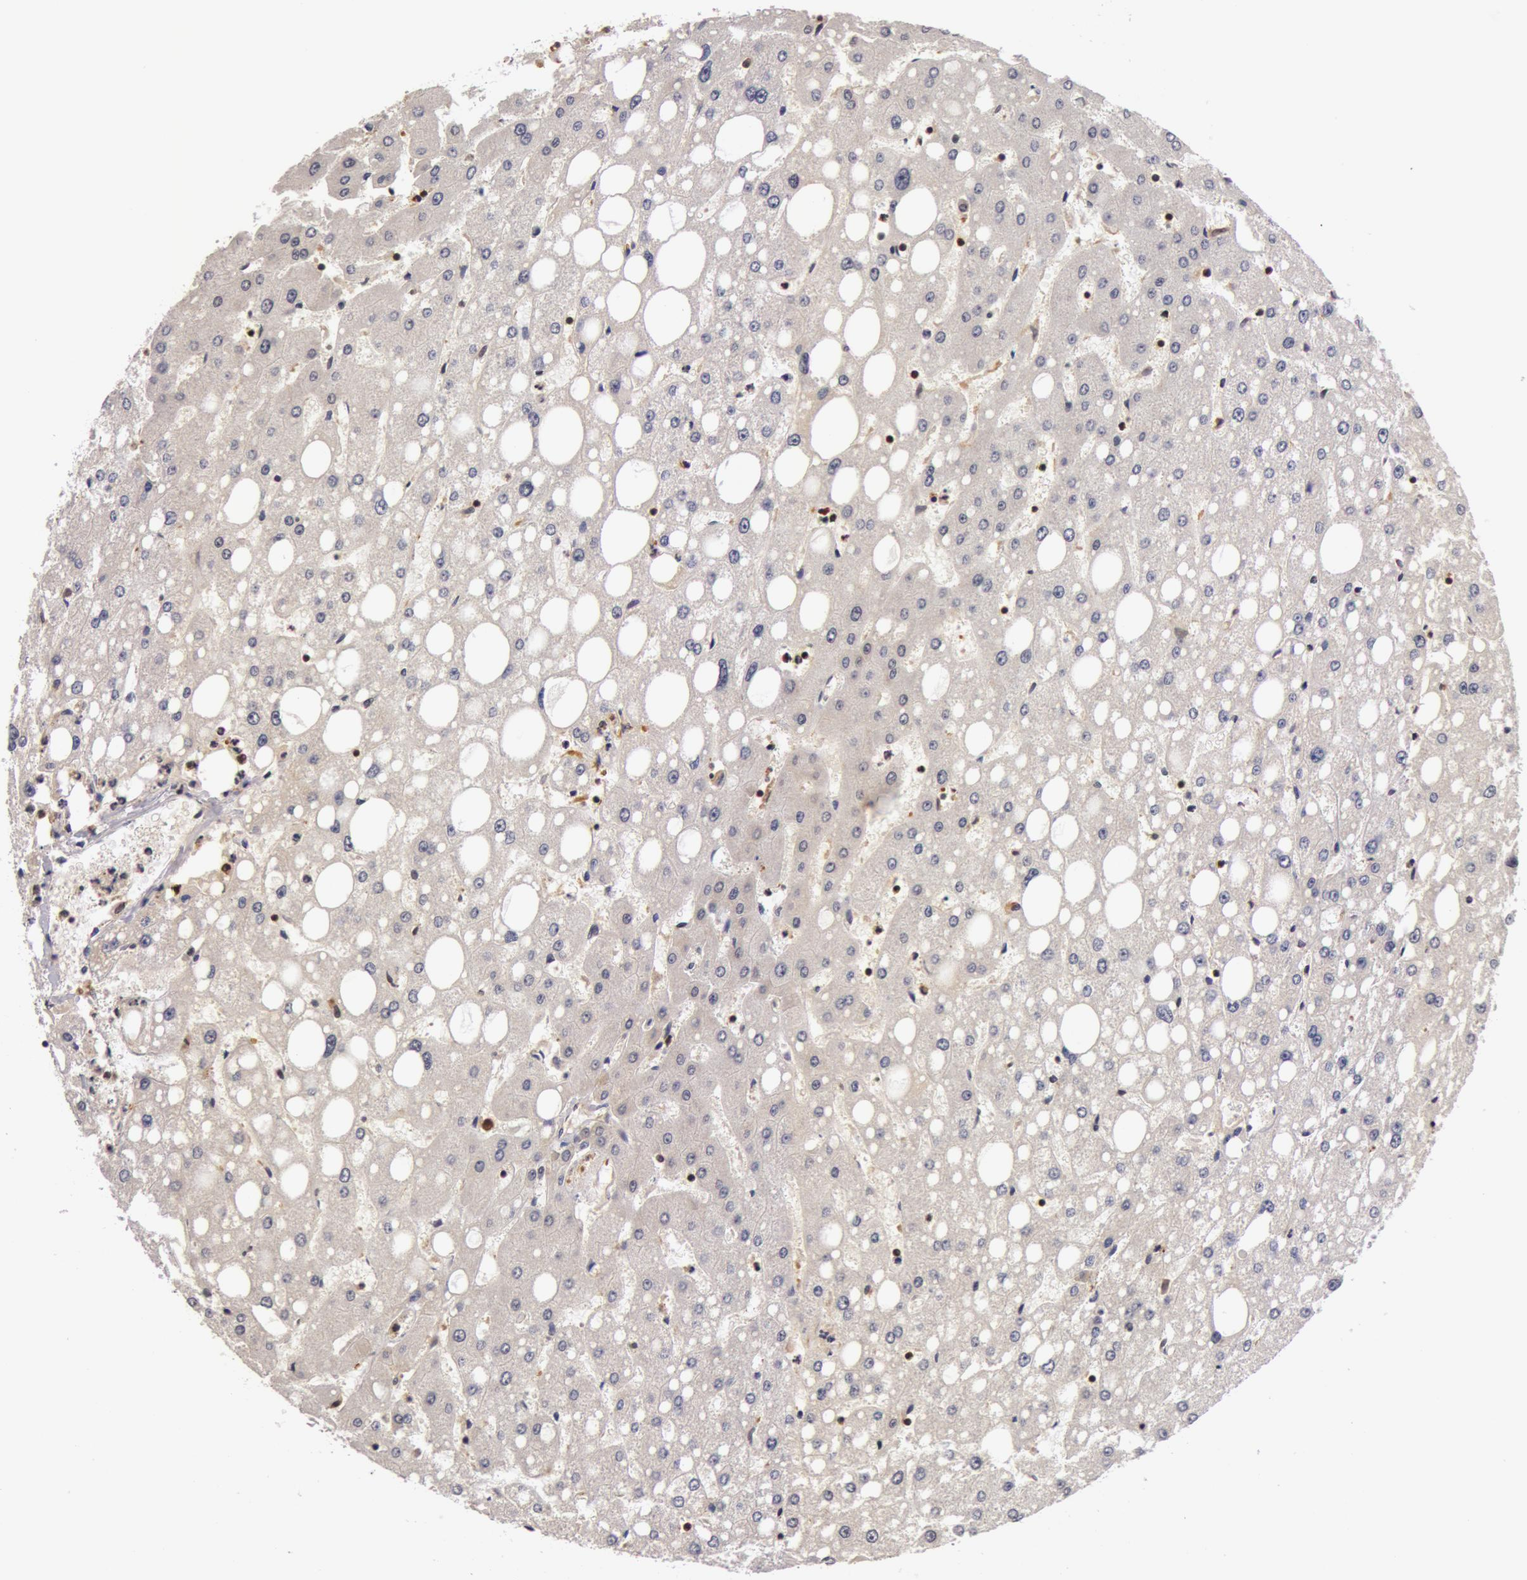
{"staining": {"intensity": "negative", "quantity": "none", "location": "none"}, "tissue": "liver", "cell_type": "Cholangiocytes", "image_type": "normal", "snomed": [{"axis": "morphology", "description": "Normal tissue, NOS"}, {"axis": "topography", "description": "Liver"}], "caption": "Immunohistochemical staining of benign human liver reveals no significant staining in cholangiocytes.", "gene": "ZNF350", "patient": {"sex": "male", "age": 49}}